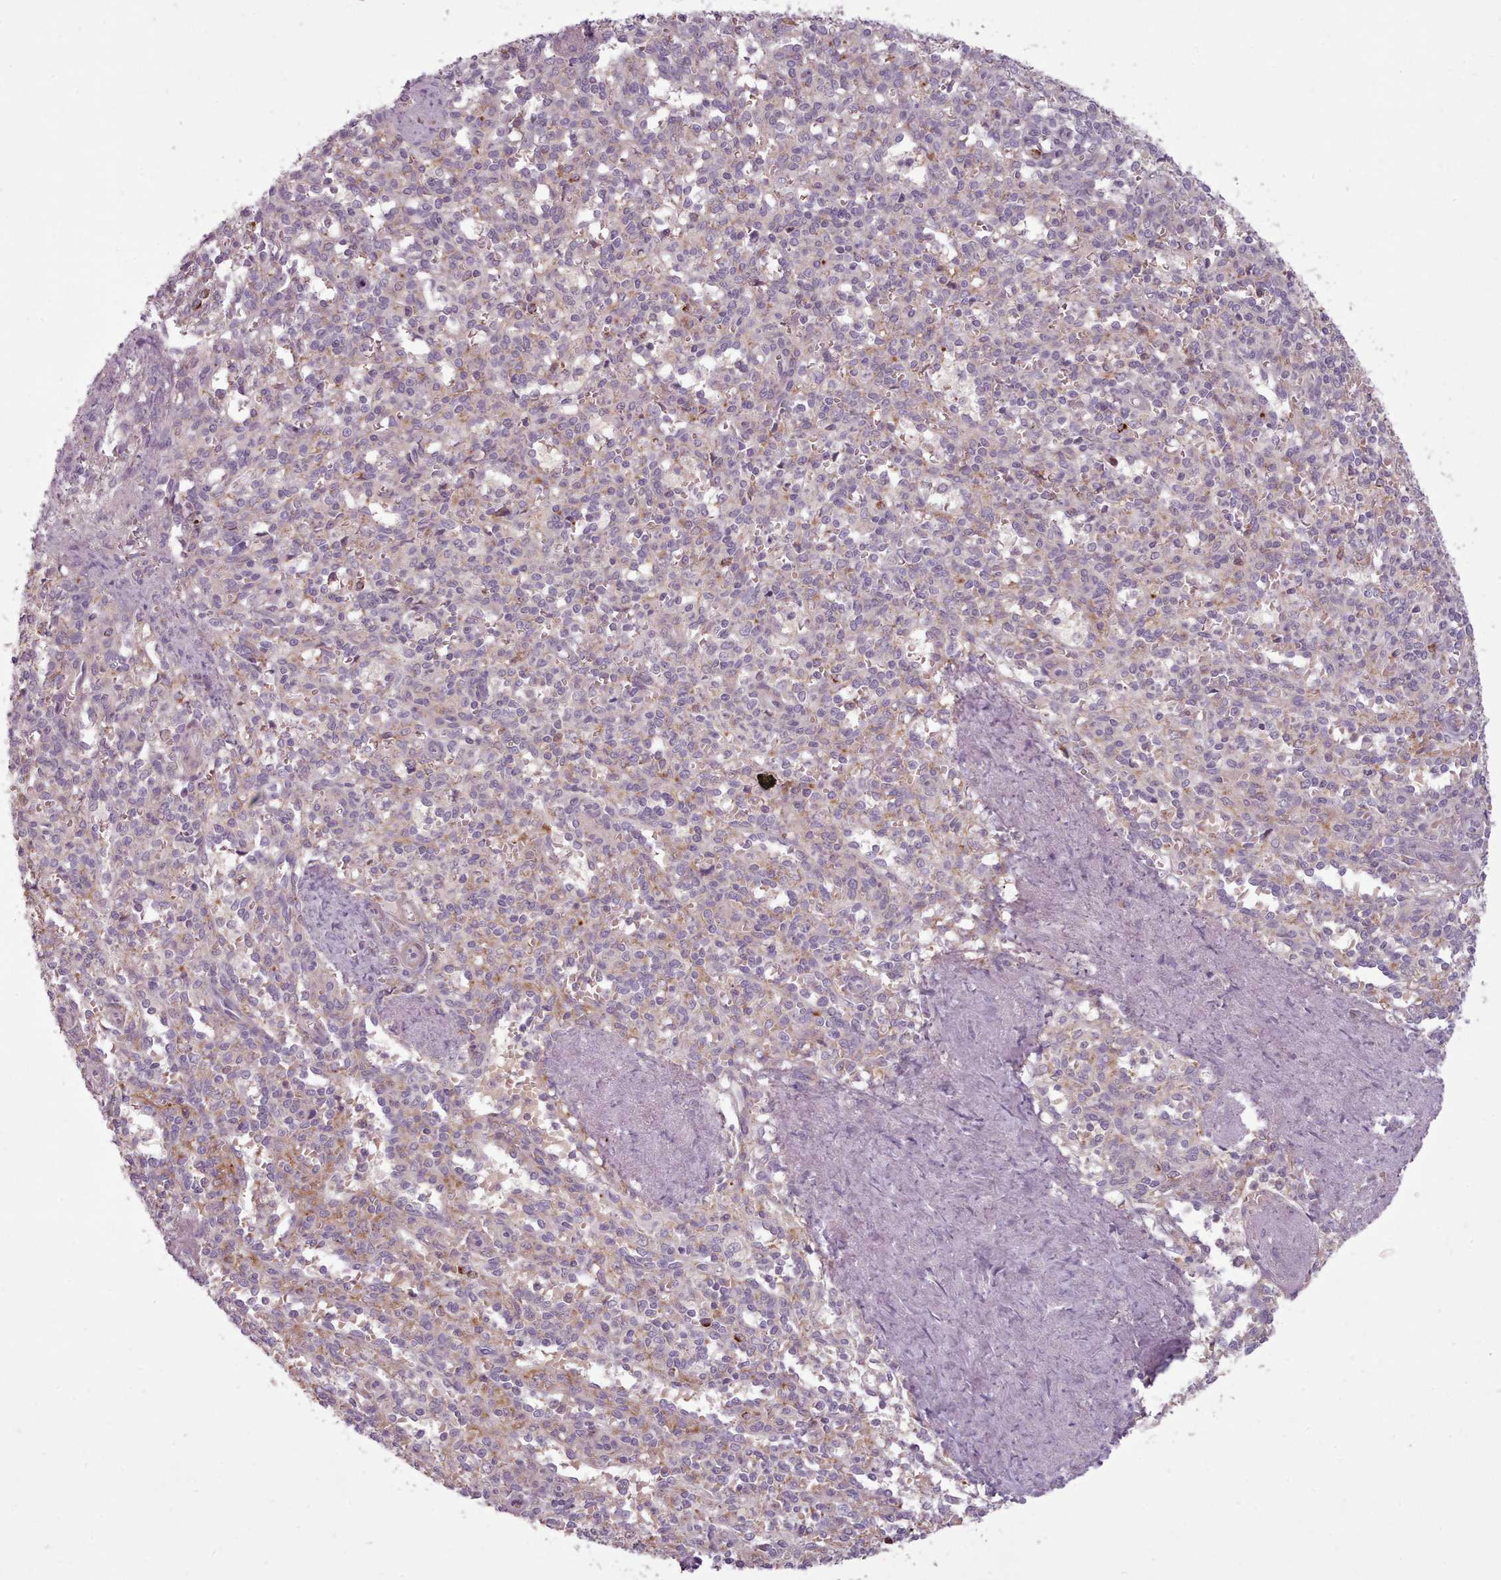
{"staining": {"intensity": "moderate", "quantity": "<25%", "location": "cytoplasmic/membranous"}, "tissue": "spleen", "cell_type": "Cells in red pulp", "image_type": "normal", "snomed": [{"axis": "morphology", "description": "Normal tissue, NOS"}, {"axis": "topography", "description": "Spleen"}], "caption": "Immunohistochemistry (IHC) histopathology image of benign spleen: human spleen stained using immunohistochemistry (IHC) demonstrates low levels of moderate protein expression localized specifically in the cytoplasmic/membranous of cells in red pulp, appearing as a cytoplasmic/membranous brown color.", "gene": "LAPTM5", "patient": {"sex": "female", "age": 70}}